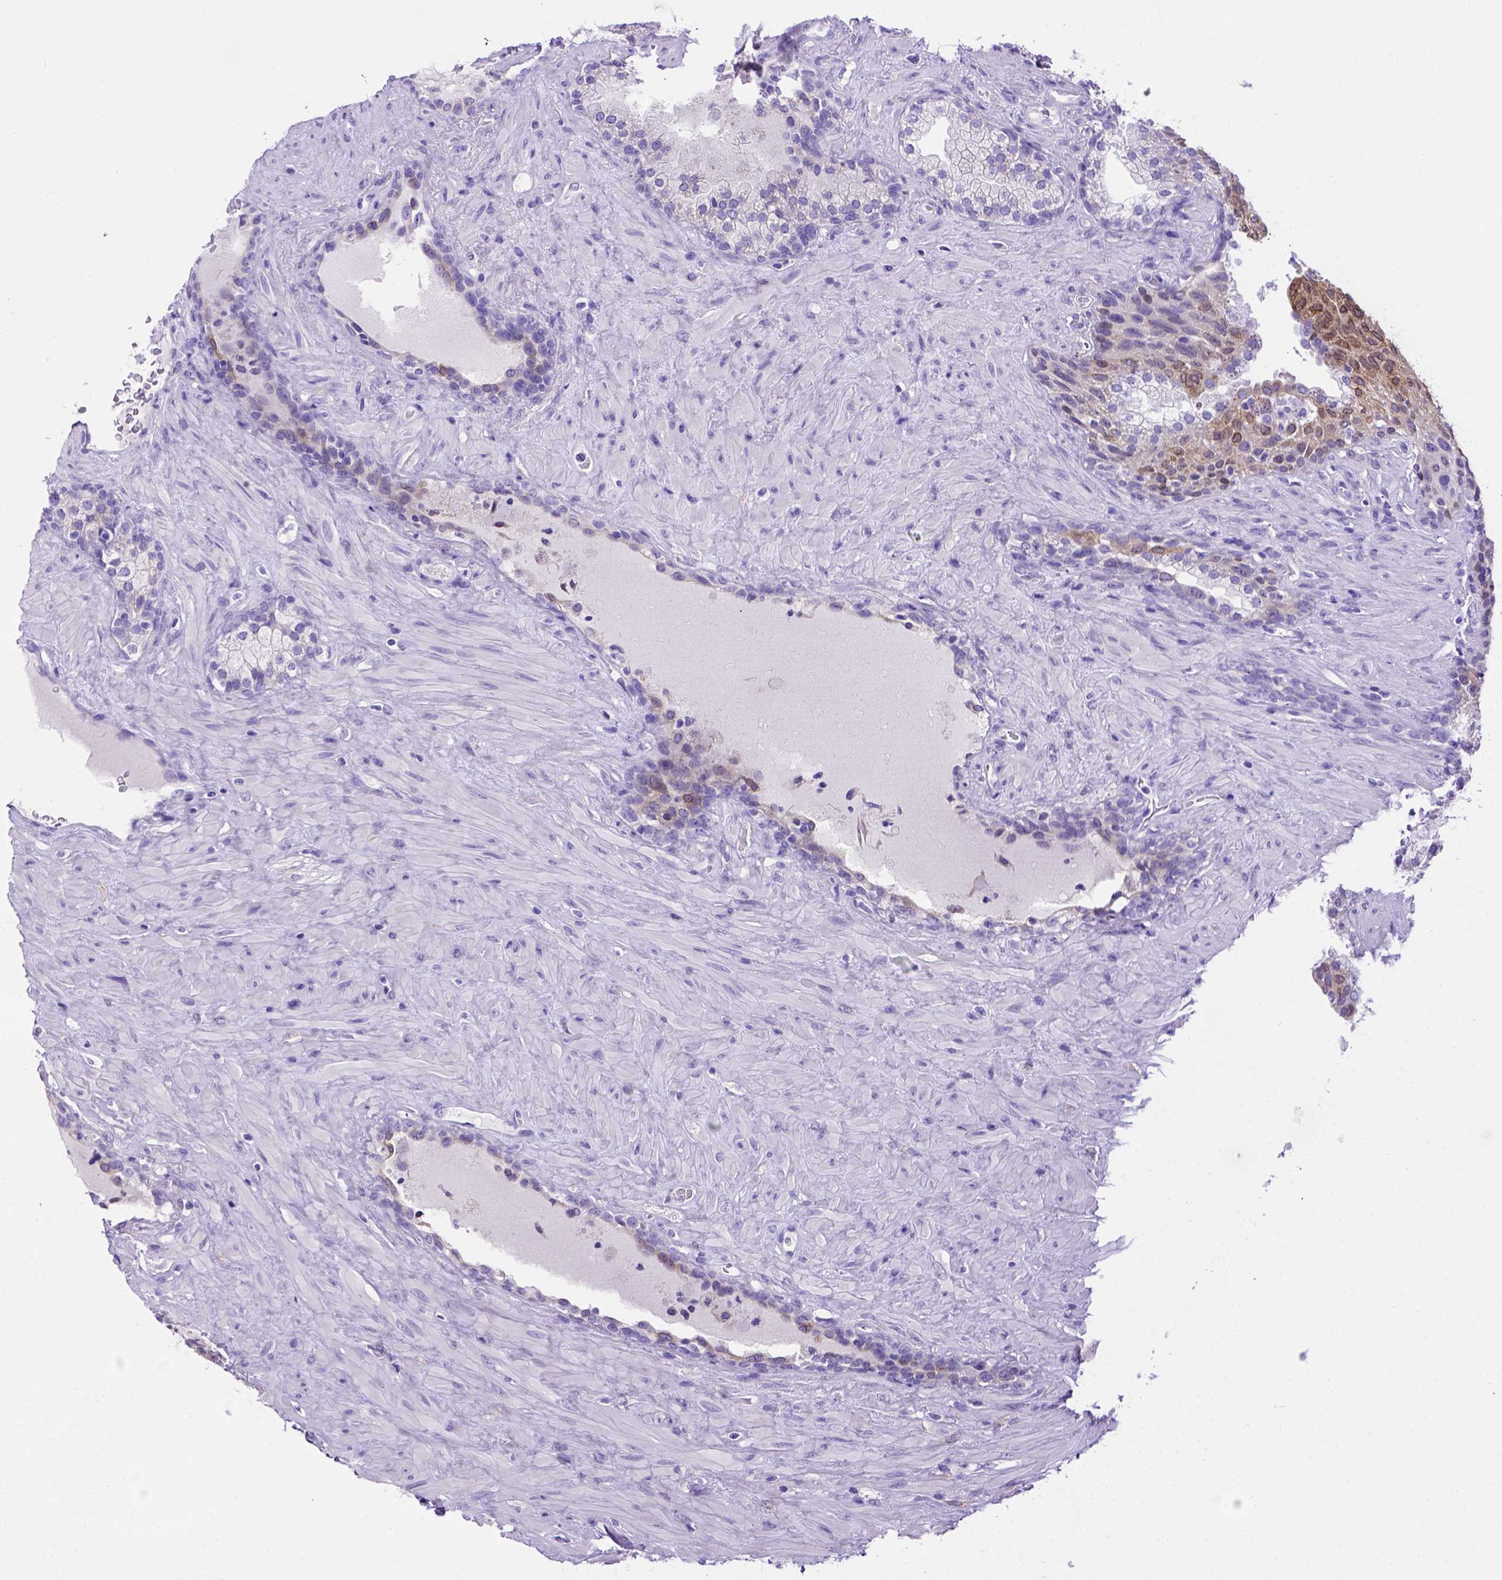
{"staining": {"intensity": "negative", "quantity": "none", "location": "none"}, "tissue": "prostate", "cell_type": "Glandular cells", "image_type": "normal", "snomed": [{"axis": "morphology", "description": "Normal tissue, NOS"}, {"axis": "topography", "description": "Prostate"}], "caption": "Human prostate stained for a protein using immunohistochemistry exhibits no staining in glandular cells.", "gene": "PTGES", "patient": {"sex": "male", "age": 63}}